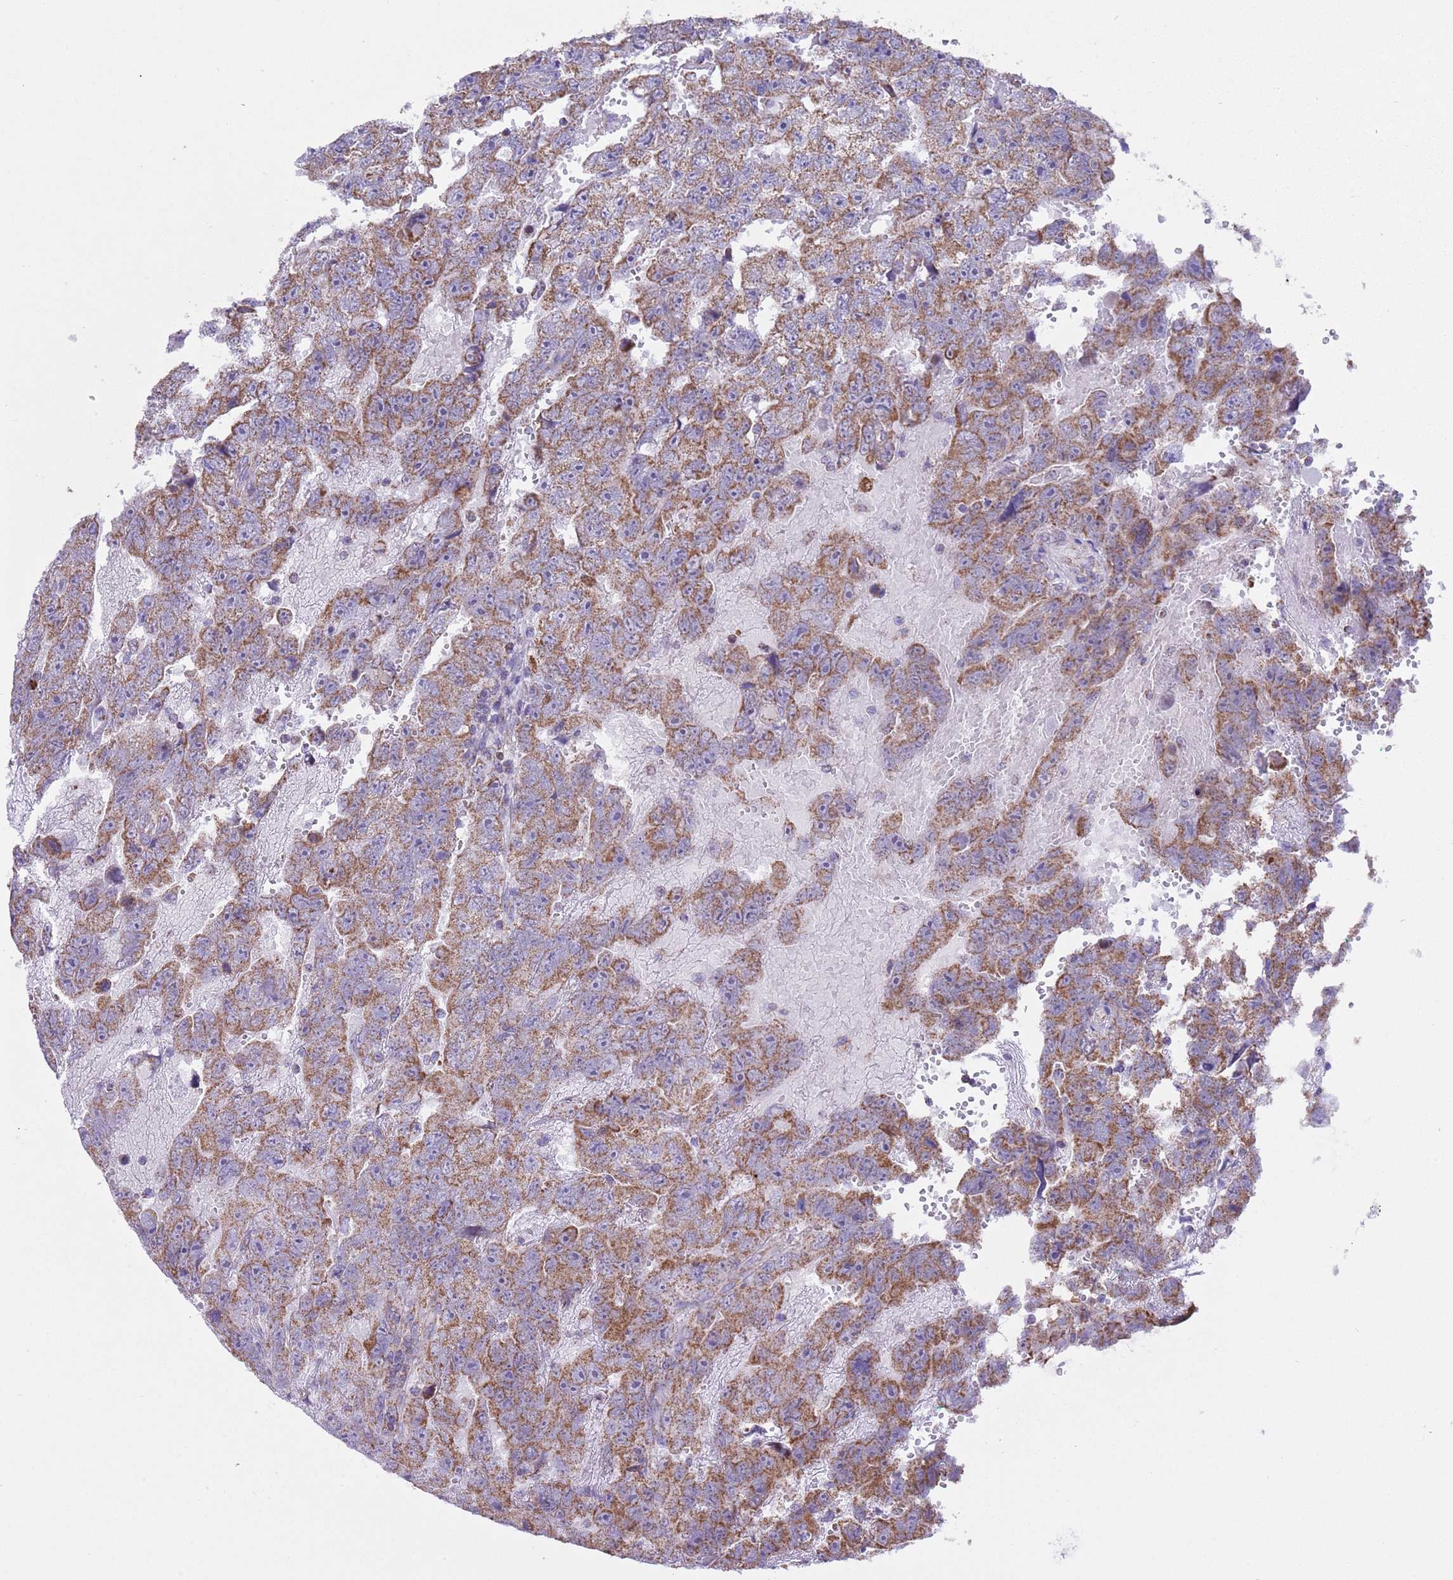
{"staining": {"intensity": "moderate", "quantity": ">75%", "location": "cytoplasmic/membranous"}, "tissue": "testis cancer", "cell_type": "Tumor cells", "image_type": "cancer", "snomed": [{"axis": "morphology", "description": "Carcinoma, Embryonal, NOS"}, {"axis": "topography", "description": "Testis"}], "caption": "High-magnification brightfield microscopy of testis cancer stained with DAB (brown) and counterstained with hematoxylin (blue). tumor cells exhibit moderate cytoplasmic/membranous staining is present in approximately>75% of cells.", "gene": "TEKTIP1", "patient": {"sex": "male", "age": 45}}